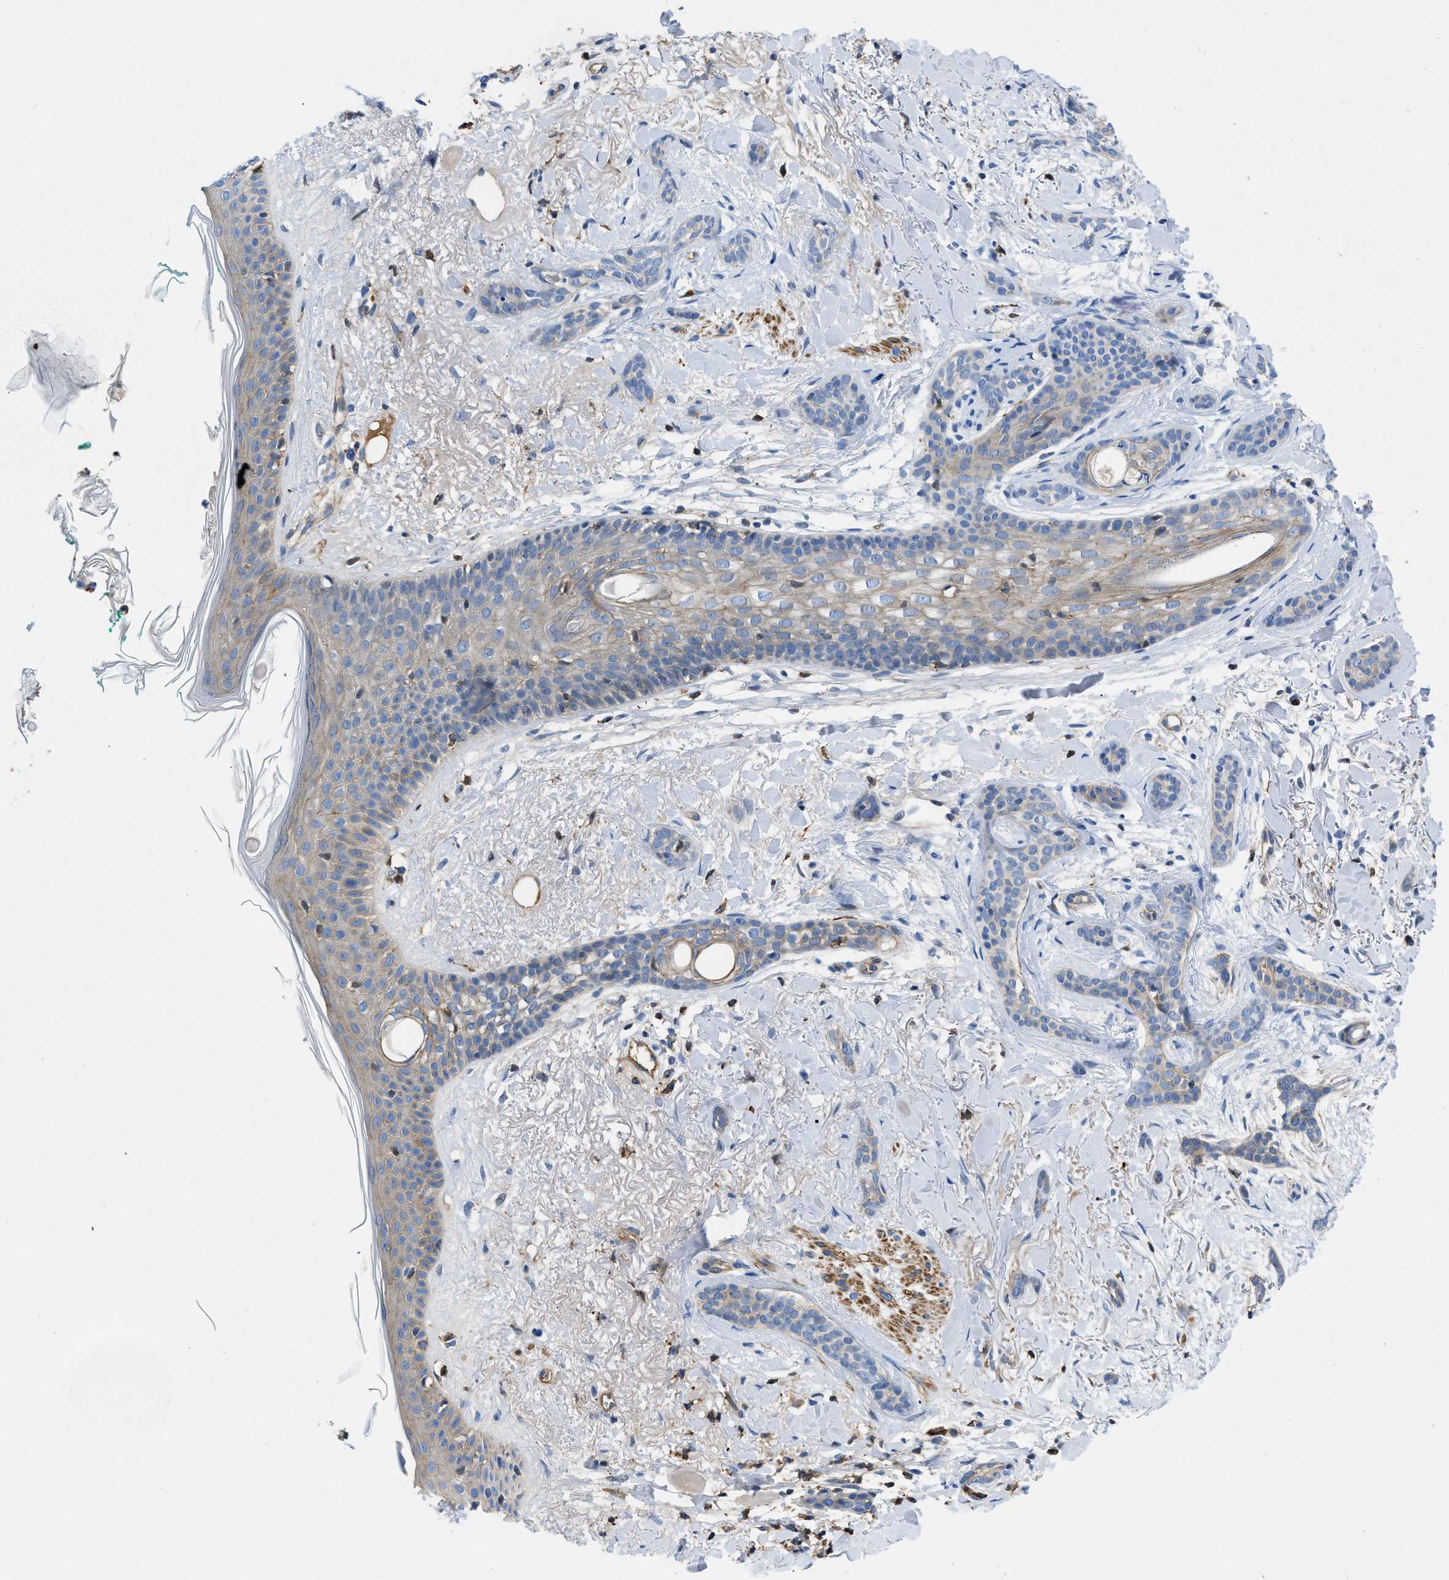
{"staining": {"intensity": "weak", "quantity": "25%-75%", "location": "cytoplasmic/membranous"}, "tissue": "skin cancer", "cell_type": "Tumor cells", "image_type": "cancer", "snomed": [{"axis": "morphology", "description": "Basal cell carcinoma"}, {"axis": "morphology", "description": "Adnexal tumor, benign"}, {"axis": "topography", "description": "Skin"}], "caption": "Immunohistochemistry staining of skin basal cell carcinoma, which displays low levels of weak cytoplasmic/membranous staining in approximately 25%-75% of tumor cells indicating weak cytoplasmic/membranous protein expression. The staining was performed using DAB (brown) for protein detection and nuclei were counterstained in hematoxylin (blue).", "gene": "ATP6V0D1", "patient": {"sex": "female", "age": 42}}